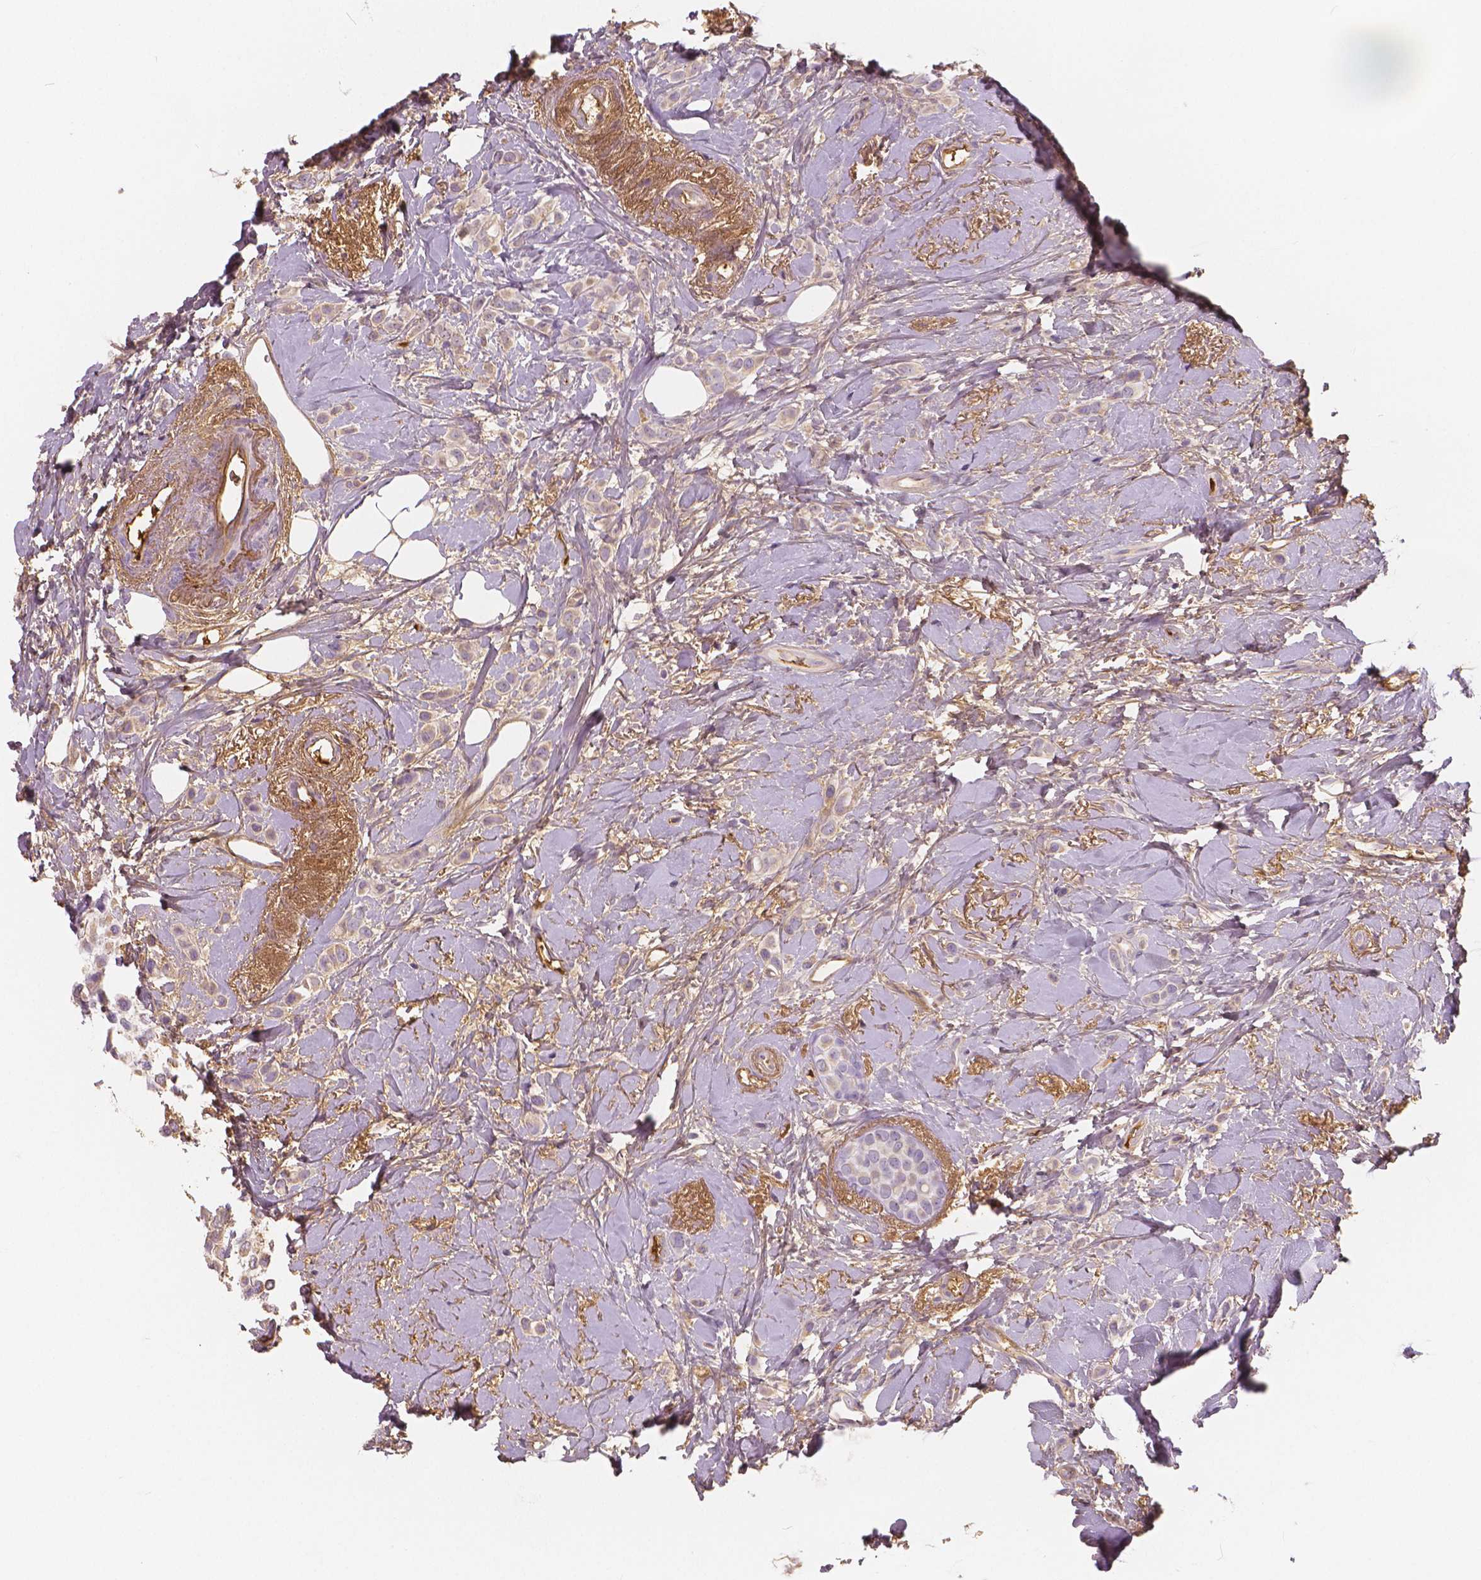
{"staining": {"intensity": "negative", "quantity": "none", "location": "none"}, "tissue": "breast cancer", "cell_type": "Tumor cells", "image_type": "cancer", "snomed": [{"axis": "morphology", "description": "Lobular carcinoma"}, {"axis": "topography", "description": "Breast"}], "caption": "Immunohistochemical staining of human breast cancer exhibits no significant expression in tumor cells. Nuclei are stained in blue.", "gene": "APOA4", "patient": {"sex": "female", "age": 66}}